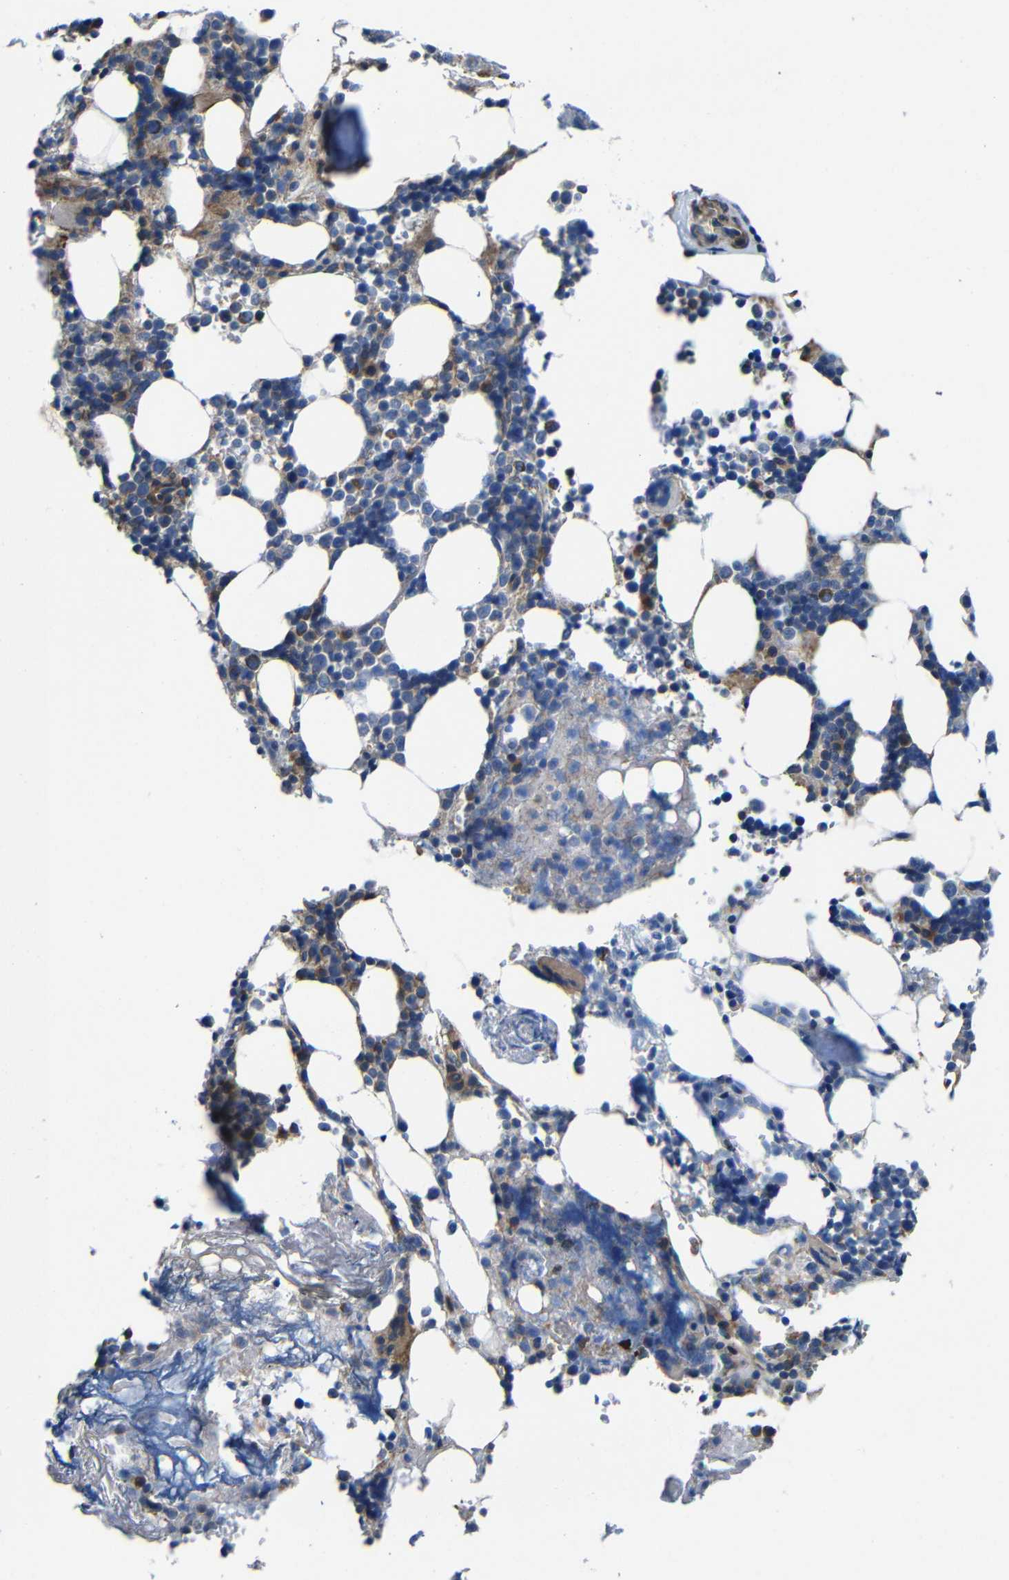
{"staining": {"intensity": "moderate", "quantity": "<25%", "location": "cytoplasmic/membranous"}, "tissue": "bone marrow", "cell_type": "Hematopoietic cells", "image_type": "normal", "snomed": [{"axis": "morphology", "description": "Normal tissue, NOS"}, {"axis": "topography", "description": "Bone marrow"}], "caption": "Bone marrow was stained to show a protein in brown. There is low levels of moderate cytoplasmic/membranous staining in approximately <25% of hematopoietic cells.", "gene": "GDI1", "patient": {"sex": "female", "age": 73}}